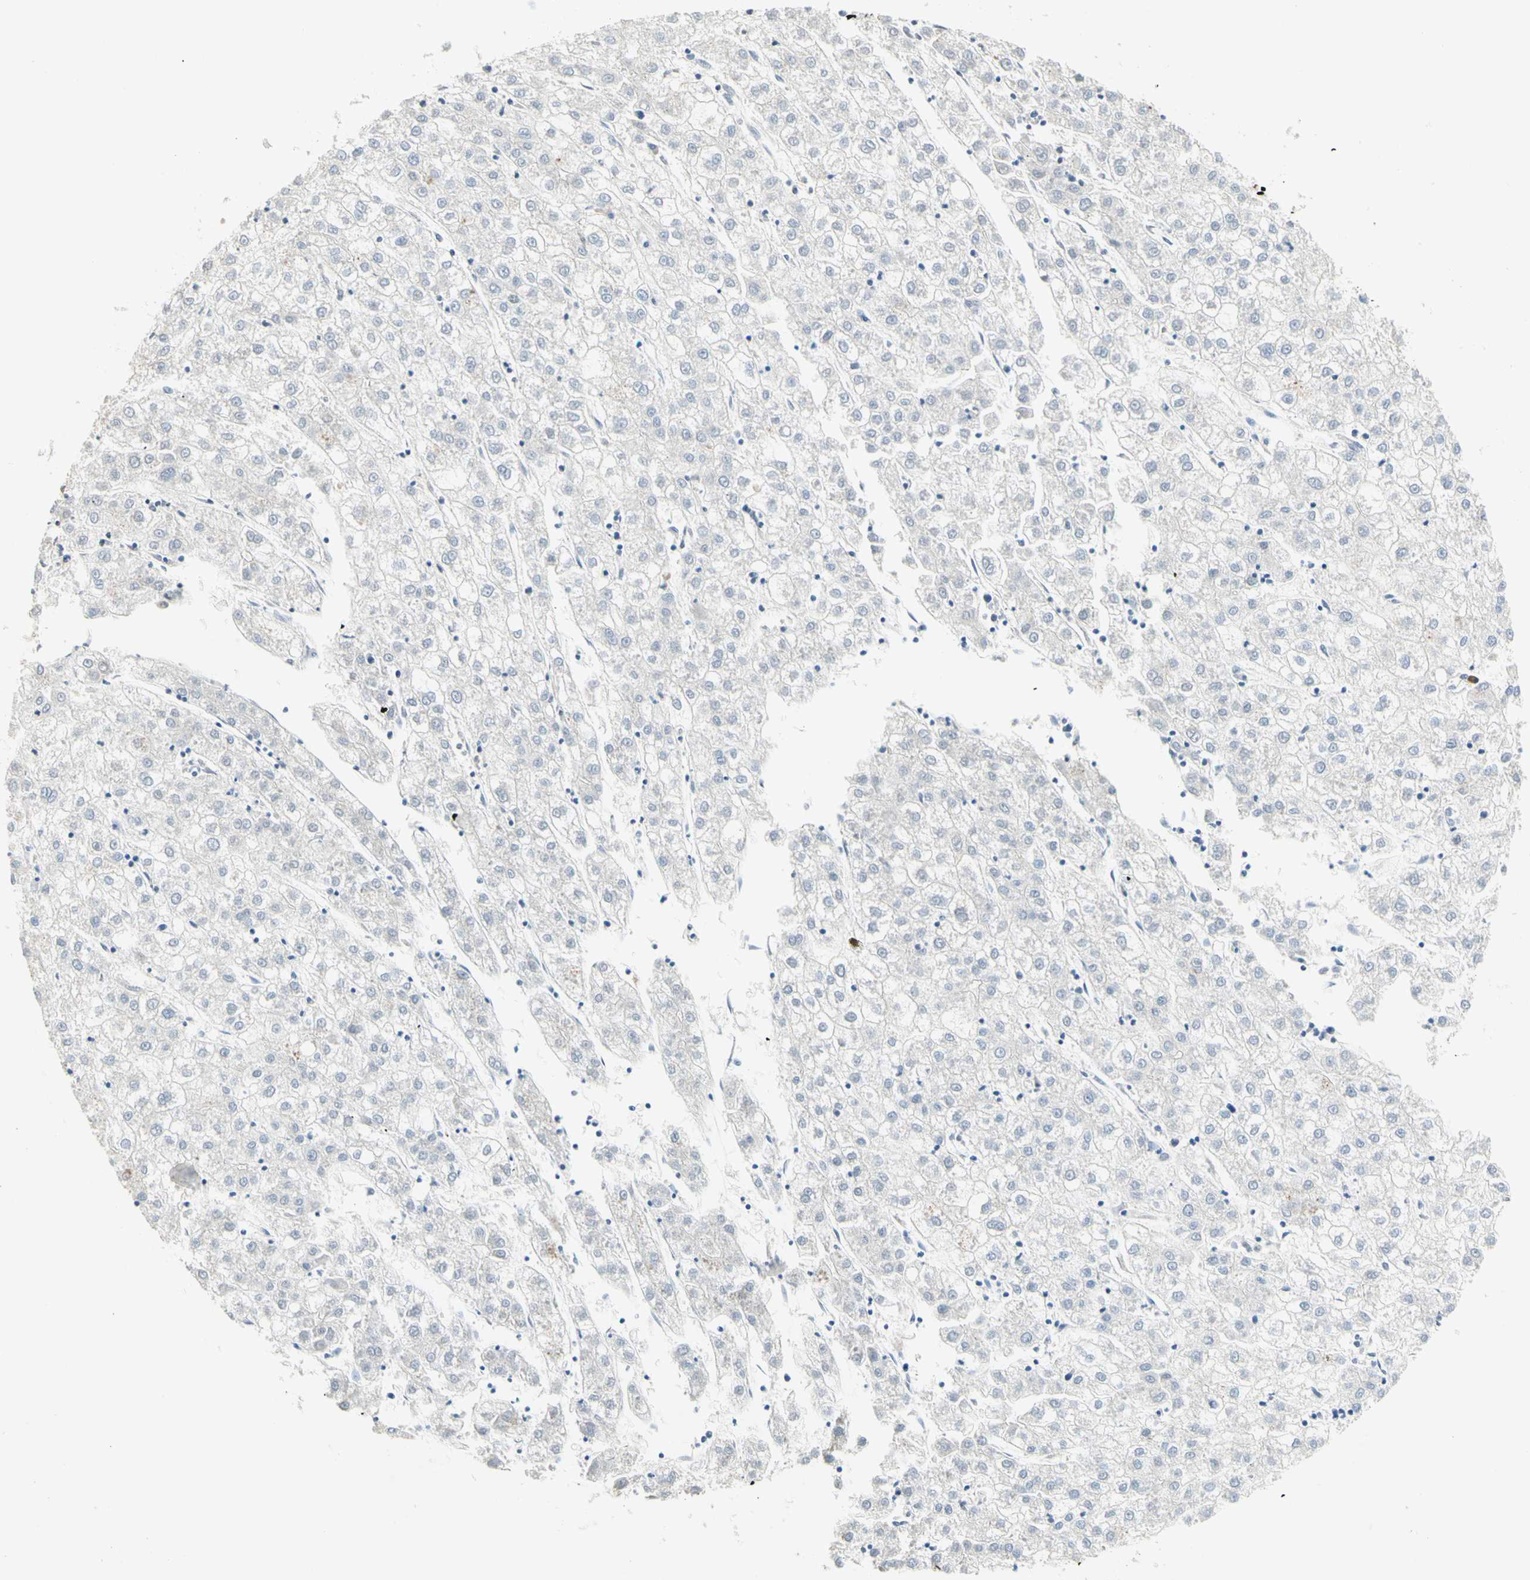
{"staining": {"intensity": "negative", "quantity": "none", "location": "none"}, "tissue": "liver cancer", "cell_type": "Tumor cells", "image_type": "cancer", "snomed": [{"axis": "morphology", "description": "Carcinoma, Hepatocellular, NOS"}, {"axis": "topography", "description": "Liver"}], "caption": "Hepatocellular carcinoma (liver) was stained to show a protein in brown. There is no significant expression in tumor cells.", "gene": "NECTIN4", "patient": {"sex": "male", "age": 72}}